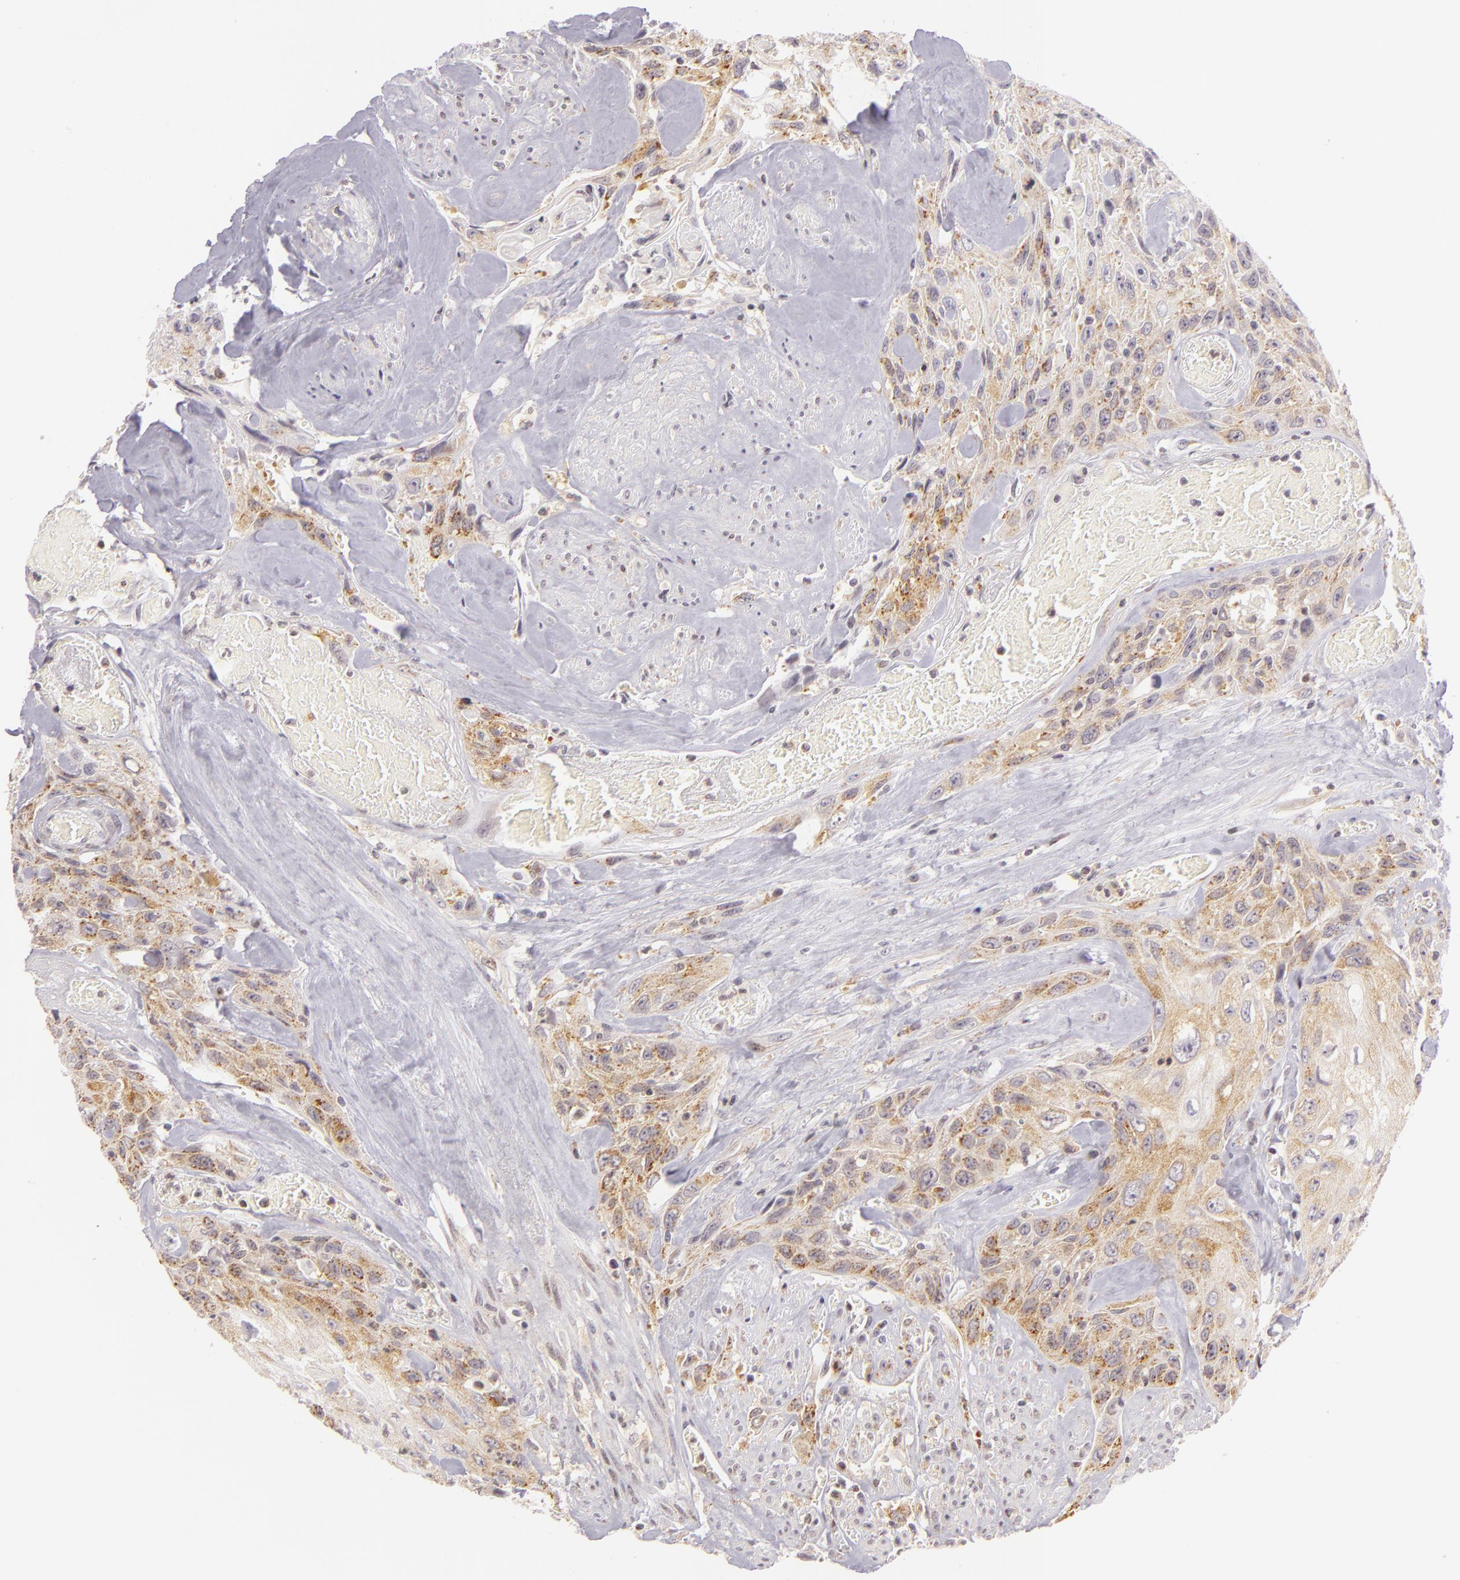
{"staining": {"intensity": "moderate", "quantity": "25%-75%", "location": "cytoplasmic/membranous"}, "tissue": "urothelial cancer", "cell_type": "Tumor cells", "image_type": "cancer", "snomed": [{"axis": "morphology", "description": "Urothelial carcinoma, High grade"}, {"axis": "topography", "description": "Urinary bladder"}], "caption": "The image demonstrates immunohistochemical staining of high-grade urothelial carcinoma. There is moderate cytoplasmic/membranous expression is seen in about 25%-75% of tumor cells.", "gene": "IMPDH1", "patient": {"sex": "female", "age": 84}}